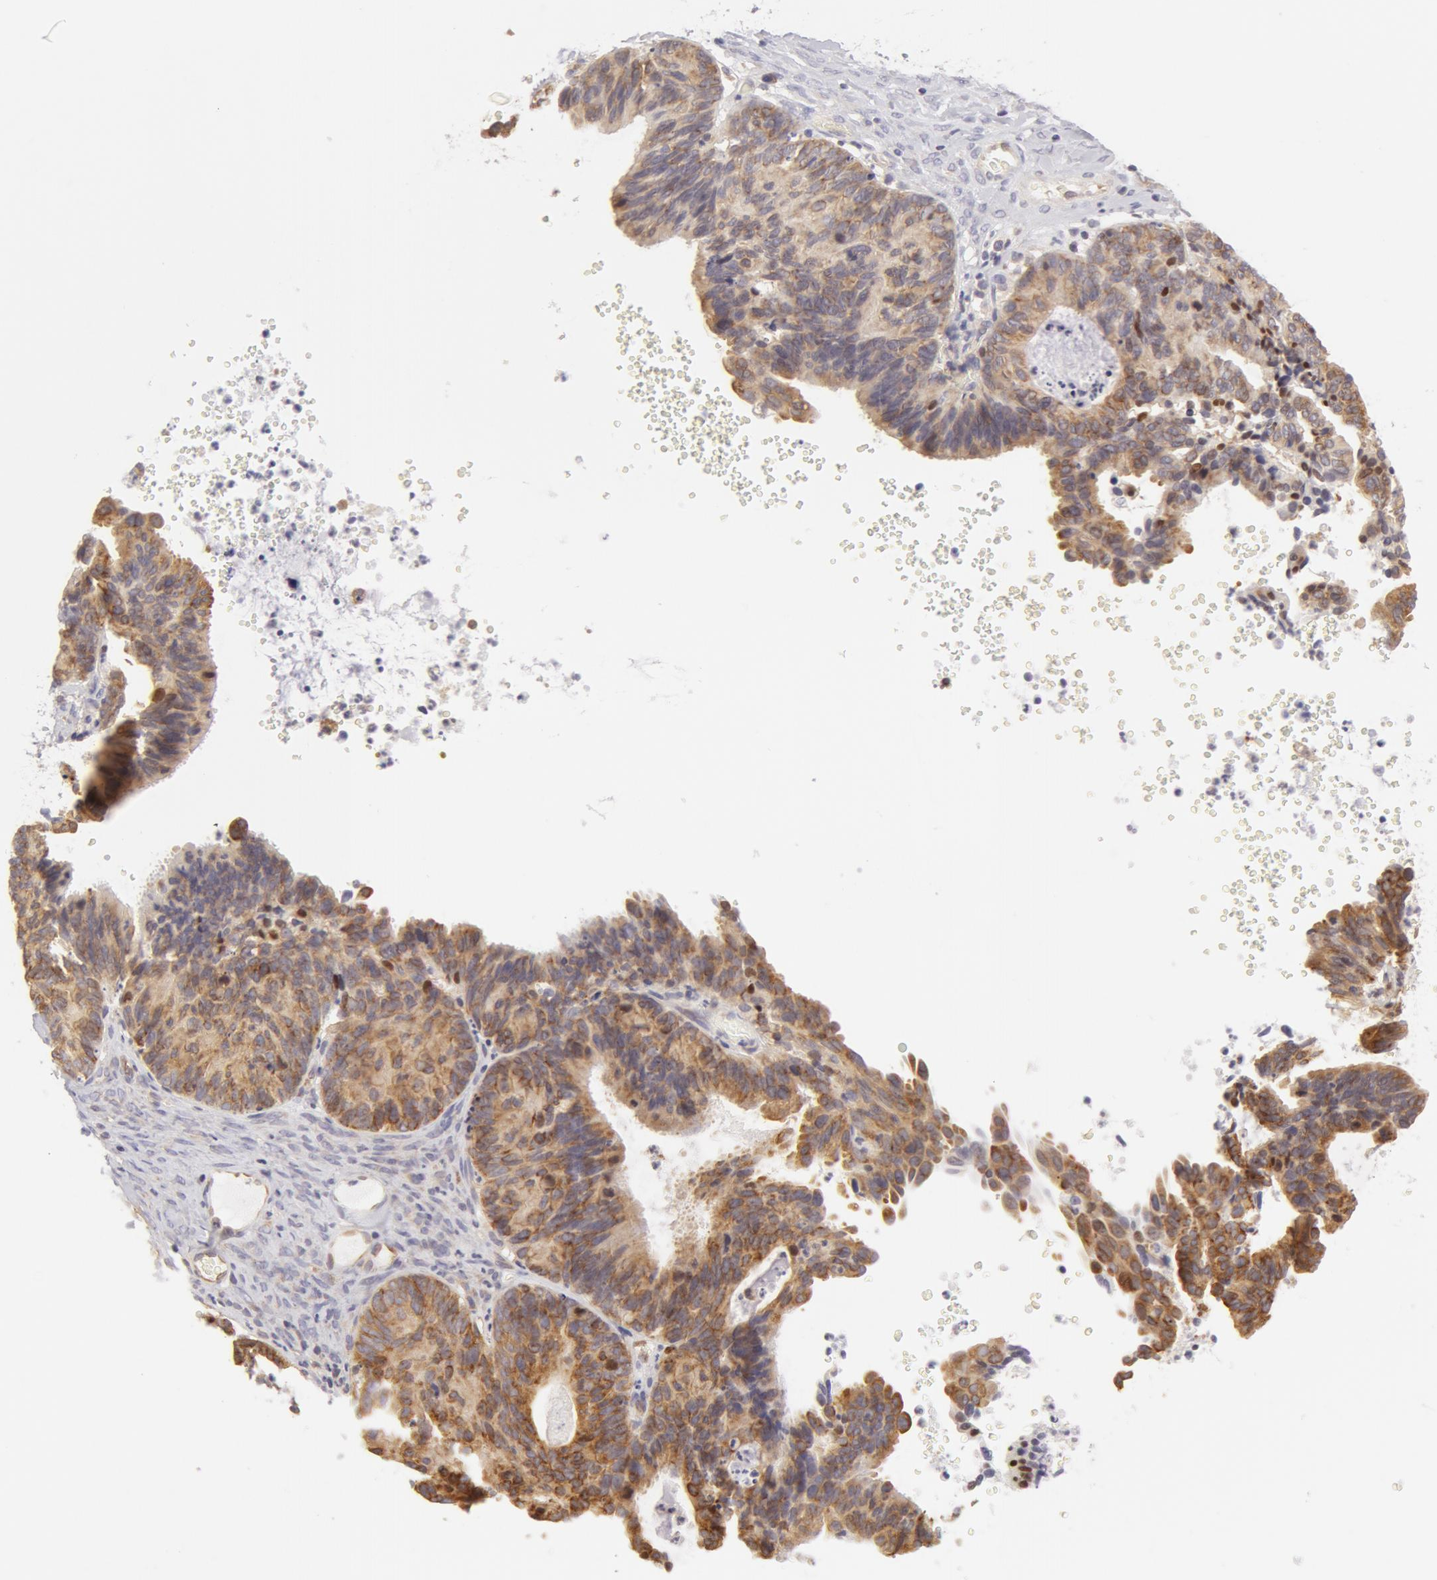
{"staining": {"intensity": "weak", "quantity": ">75%", "location": "cytoplasmic/membranous"}, "tissue": "ovarian cancer", "cell_type": "Tumor cells", "image_type": "cancer", "snomed": [{"axis": "morphology", "description": "Carcinoma, endometroid"}, {"axis": "topography", "description": "Ovary"}], "caption": "Immunohistochemistry image of endometroid carcinoma (ovarian) stained for a protein (brown), which exhibits low levels of weak cytoplasmic/membranous staining in approximately >75% of tumor cells.", "gene": "DDX3Y", "patient": {"sex": "female", "age": 52}}